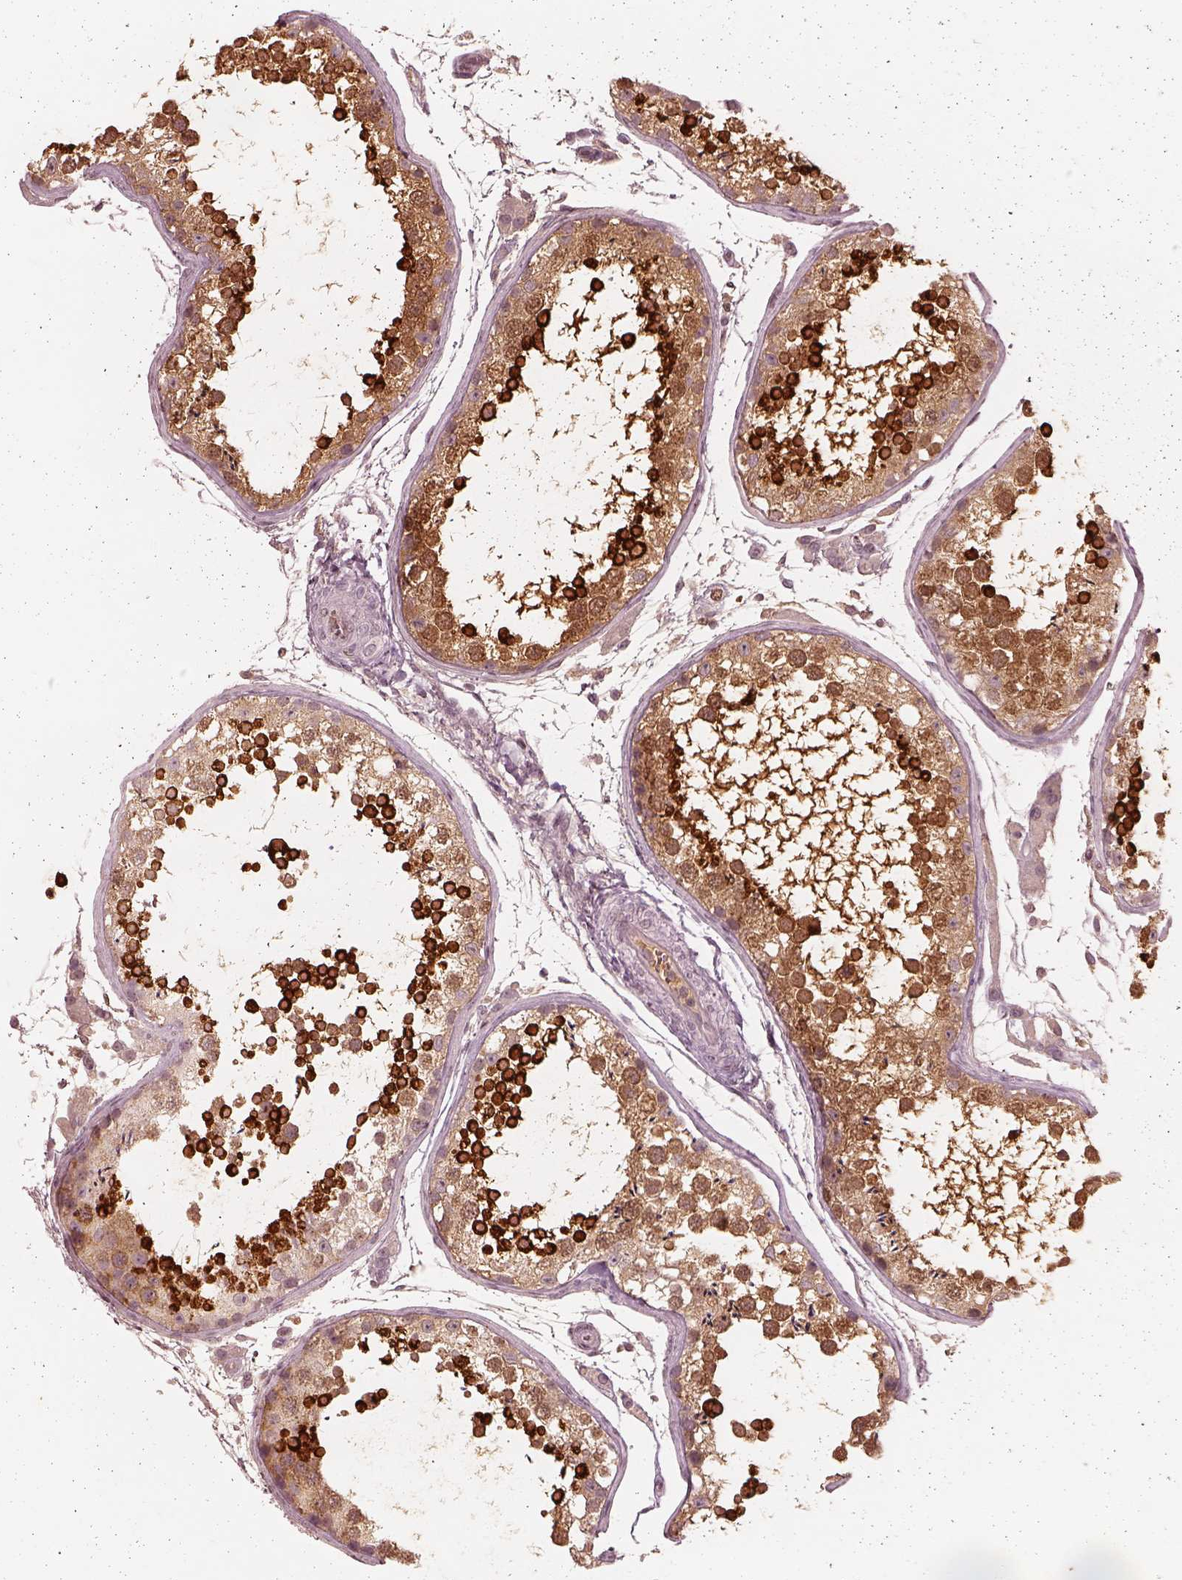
{"staining": {"intensity": "strong", "quantity": ">75%", "location": "cytoplasmic/membranous"}, "tissue": "testis", "cell_type": "Cells in seminiferous ducts", "image_type": "normal", "snomed": [{"axis": "morphology", "description": "Normal tissue, NOS"}, {"axis": "topography", "description": "Testis"}], "caption": "Cells in seminiferous ducts display high levels of strong cytoplasmic/membranous positivity in about >75% of cells in unremarkable human testis.", "gene": "CALR3", "patient": {"sex": "male", "age": 29}}